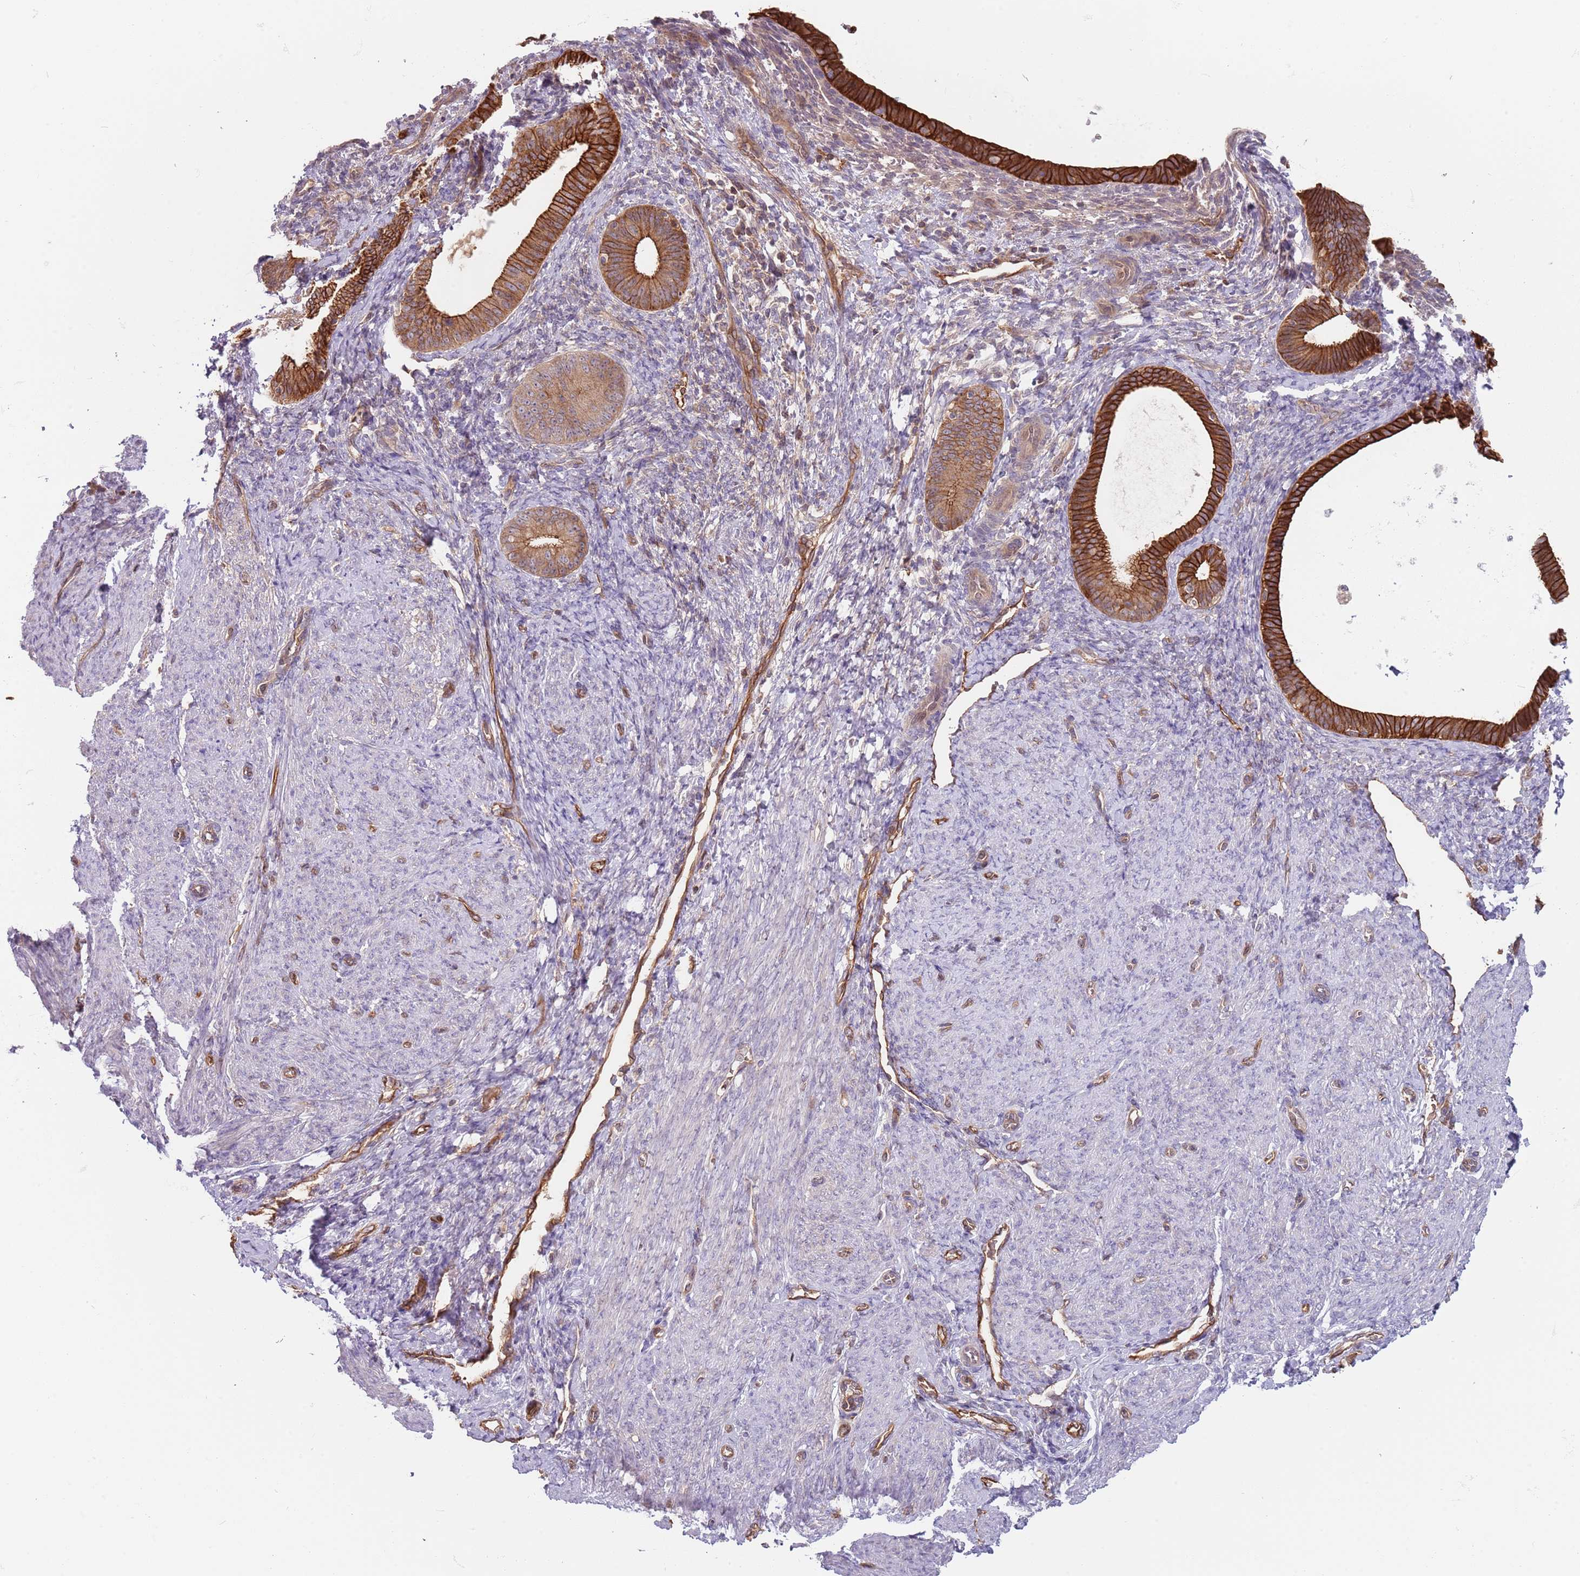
{"staining": {"intensity": "weak", "quantity": "<25%", "location": "cytoplasmic/membranous"}, "tissue": "endometrium", "cell_type": "Cells in endometrial stroma", "image_type": "normal", "snomed": [{"axis": "morphology", "description": "Normal tissue, NOS"}, {"axis": "topography", "description": "Endometrium"}], "caption": "The histopathology image exhibits no significant expression in cells in endometrial stroma of endometrium. (Stains: DAB immunohistochemistry with hematoxylin counter stain, Microscopy: brightfield microscopy at high magnification).", "gene": "GSDMD", "patient": {"sex": "female", "age": 65}}